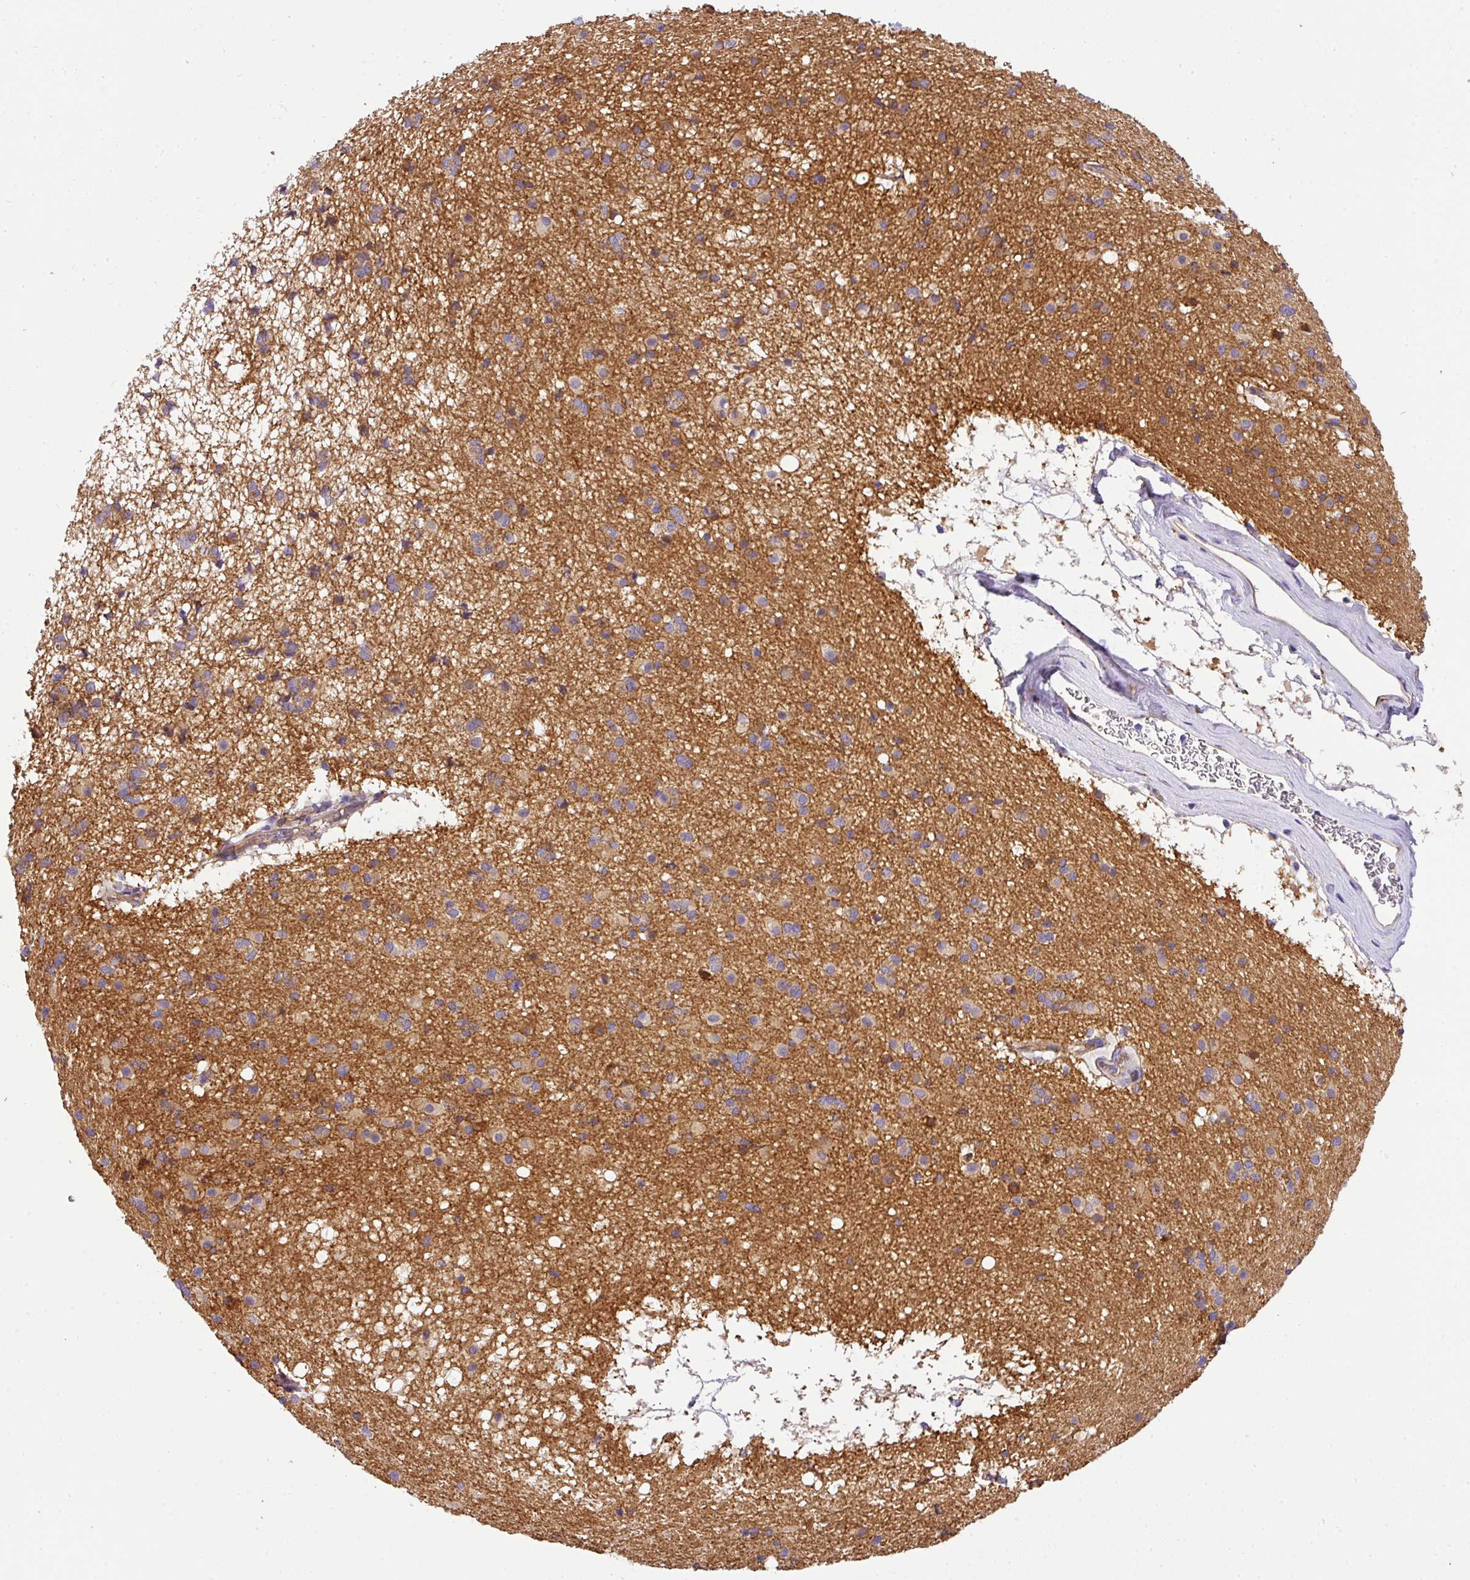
{"staining": {"intensity": "negative", "quantity": "none", "location": "none"}, "tissue": "caudate", "cell_type": "Glial cells", "image_type": "normal", "snomed": [{"axis": "morphology", "description": "Normal tissue, NOS"}, {"axis": "topography", "description": "Lateral ventricle wall"}], "caption": "High magnification brightfield microscopy of unremarkable caudate stained with DAB (brown) and counterstained with hematoxylin (blue): glial cells show no significant staining. The staining was performed using DAB to visualize the protein expression in brown, while the nuclei were stained in blue with hematoxylin (Magnification: 20x).", "gene": "OR11H4", "patient": {"sex": "male", "age": 58}}